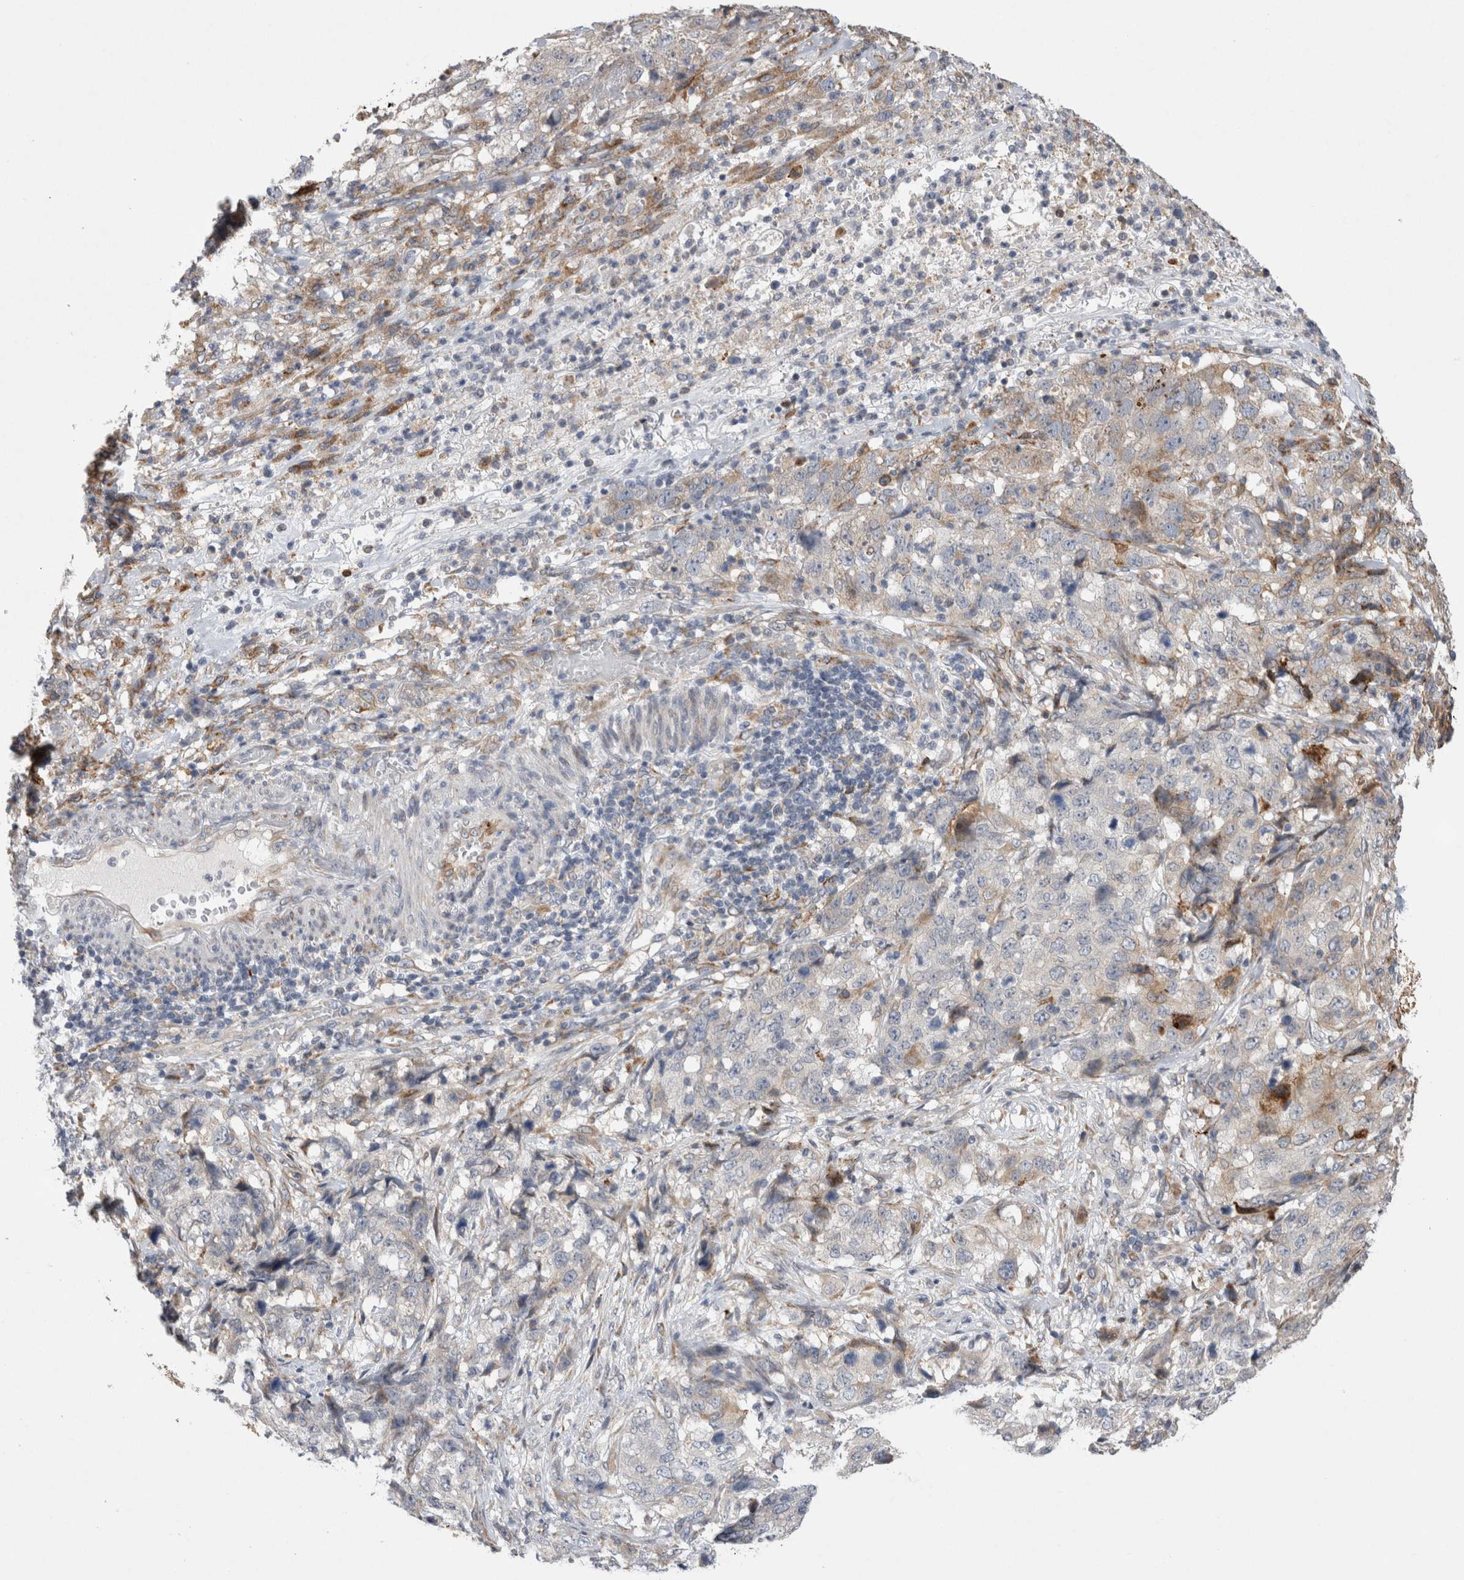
{"staining": {"intensity": "strong", "quantity": "<25%", "location": "cytoplasmic/membranous"}, "tissue": "stomach cancer", "cell_type": "Tumor cells", "image_type": "cancer", "snomed": [{"axis": "morphology", "description": "Adenocarcinoma, NOS"}, {"axis": "topography", "description": "Stomach"}], "caption": "Adenocarcinoma (stomach) tissue displays strong cytoplasmic/membranous positivity in about <25% of tumor cells, visualized by immunohistochemistry. (Stains: DAB (3,3'-diaminobenzidine) in brown, nuclei in blue, Microscopy: brightfield microscopy at high magnification).", "gene": "TRMT9B", "patient": {"sex": "male", "age": 48}}